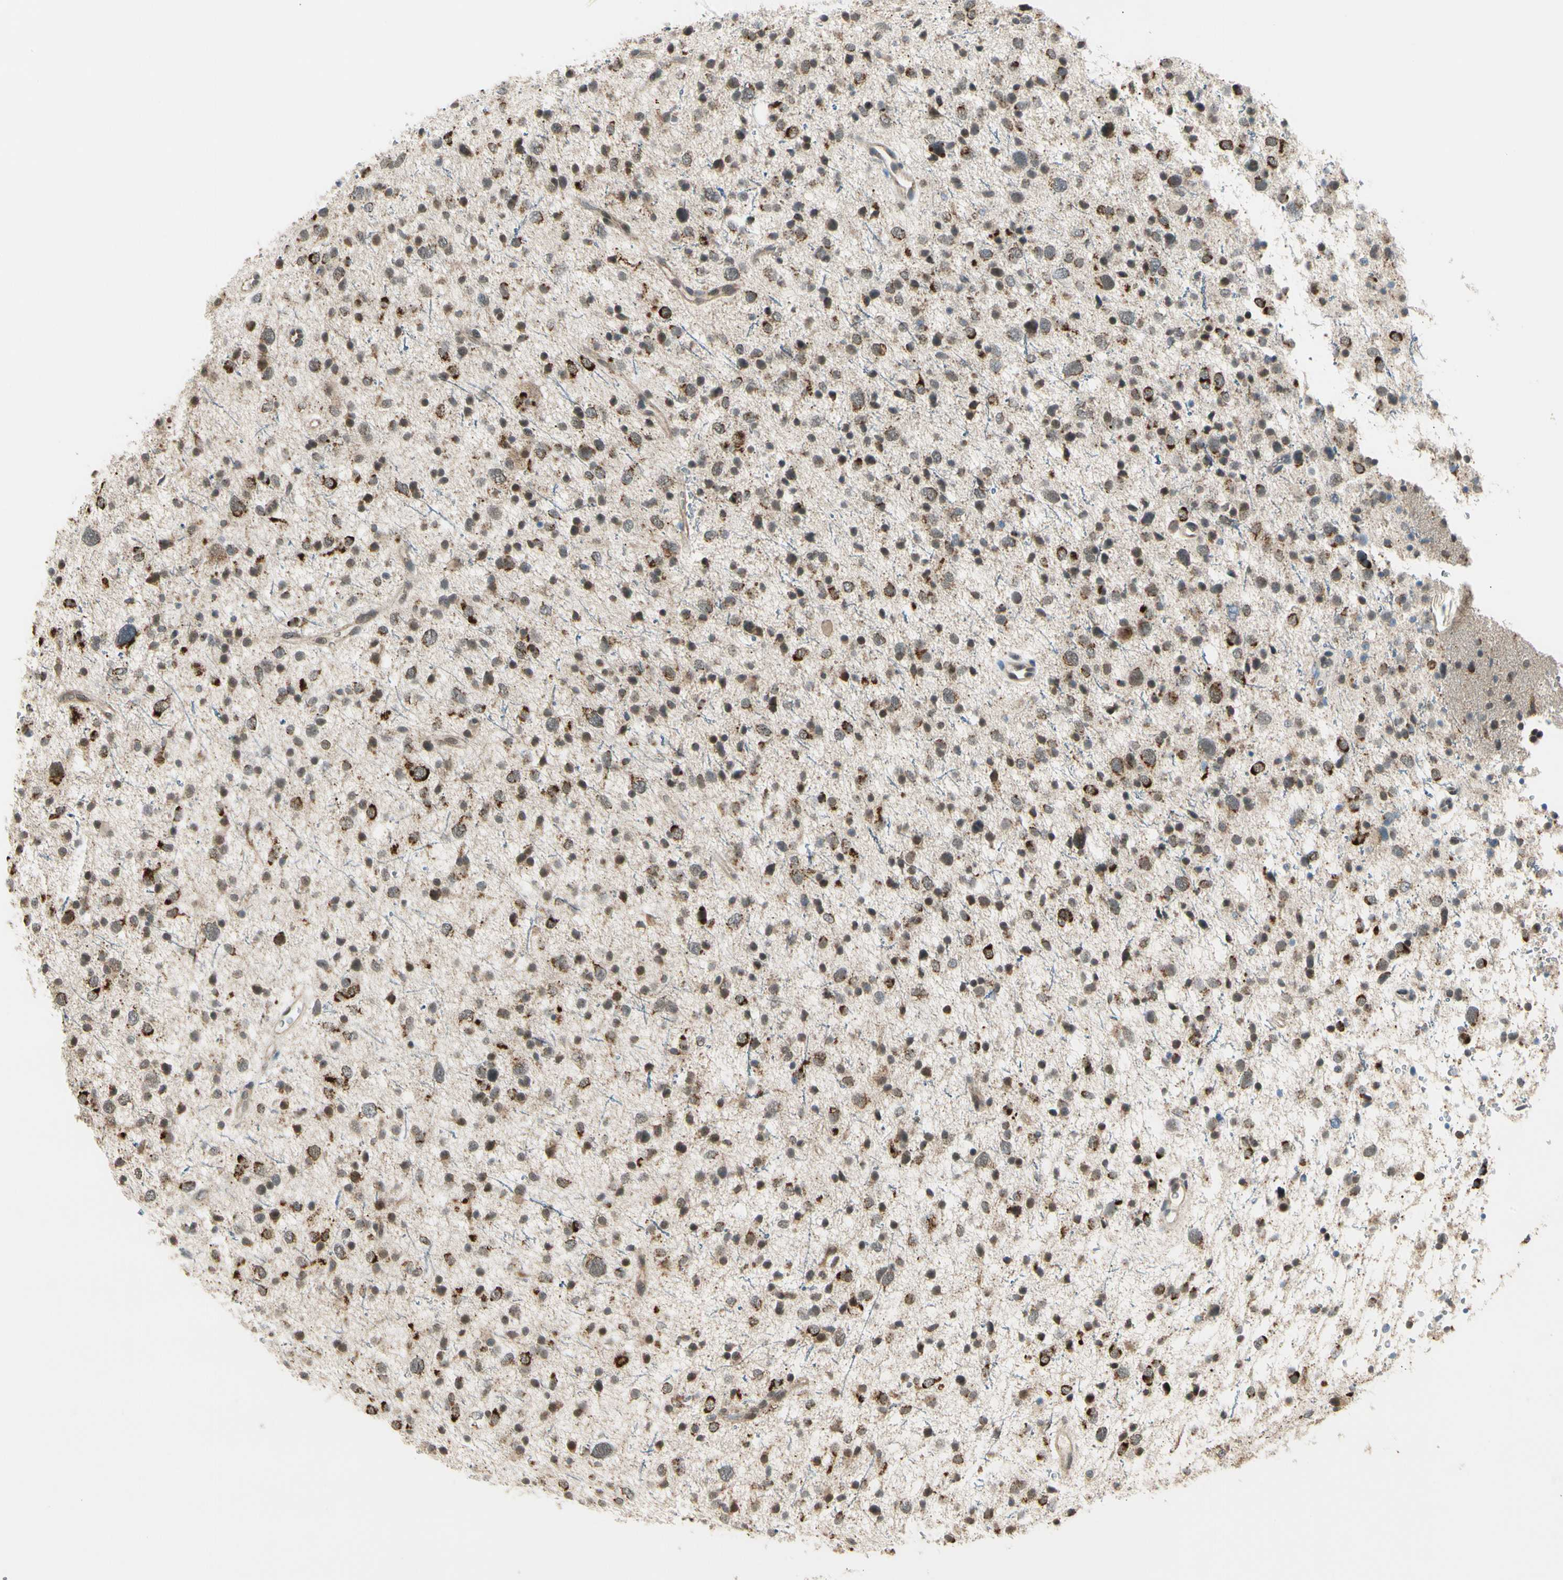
{"staining": {"intensity": "strong", "quantity": "<25%", "location": "cytoplasmic/membranous"}, "tissue": "glioma", "cell_type": "Tumor cells", "image_type": "cancer", "snomed": [{"axis": "morphology", "description": "Glioma, malignant, Low grade"}, {"axis": "topography", "description": "Brain"}], "caption": "Immunohistochemistry of human glioma shows medium levels of strong cytoplasmic/membranous staining in about <25% of tumor cells.", "gene": "KHDC4", "patient": {"sex": "female", "age": 37}}